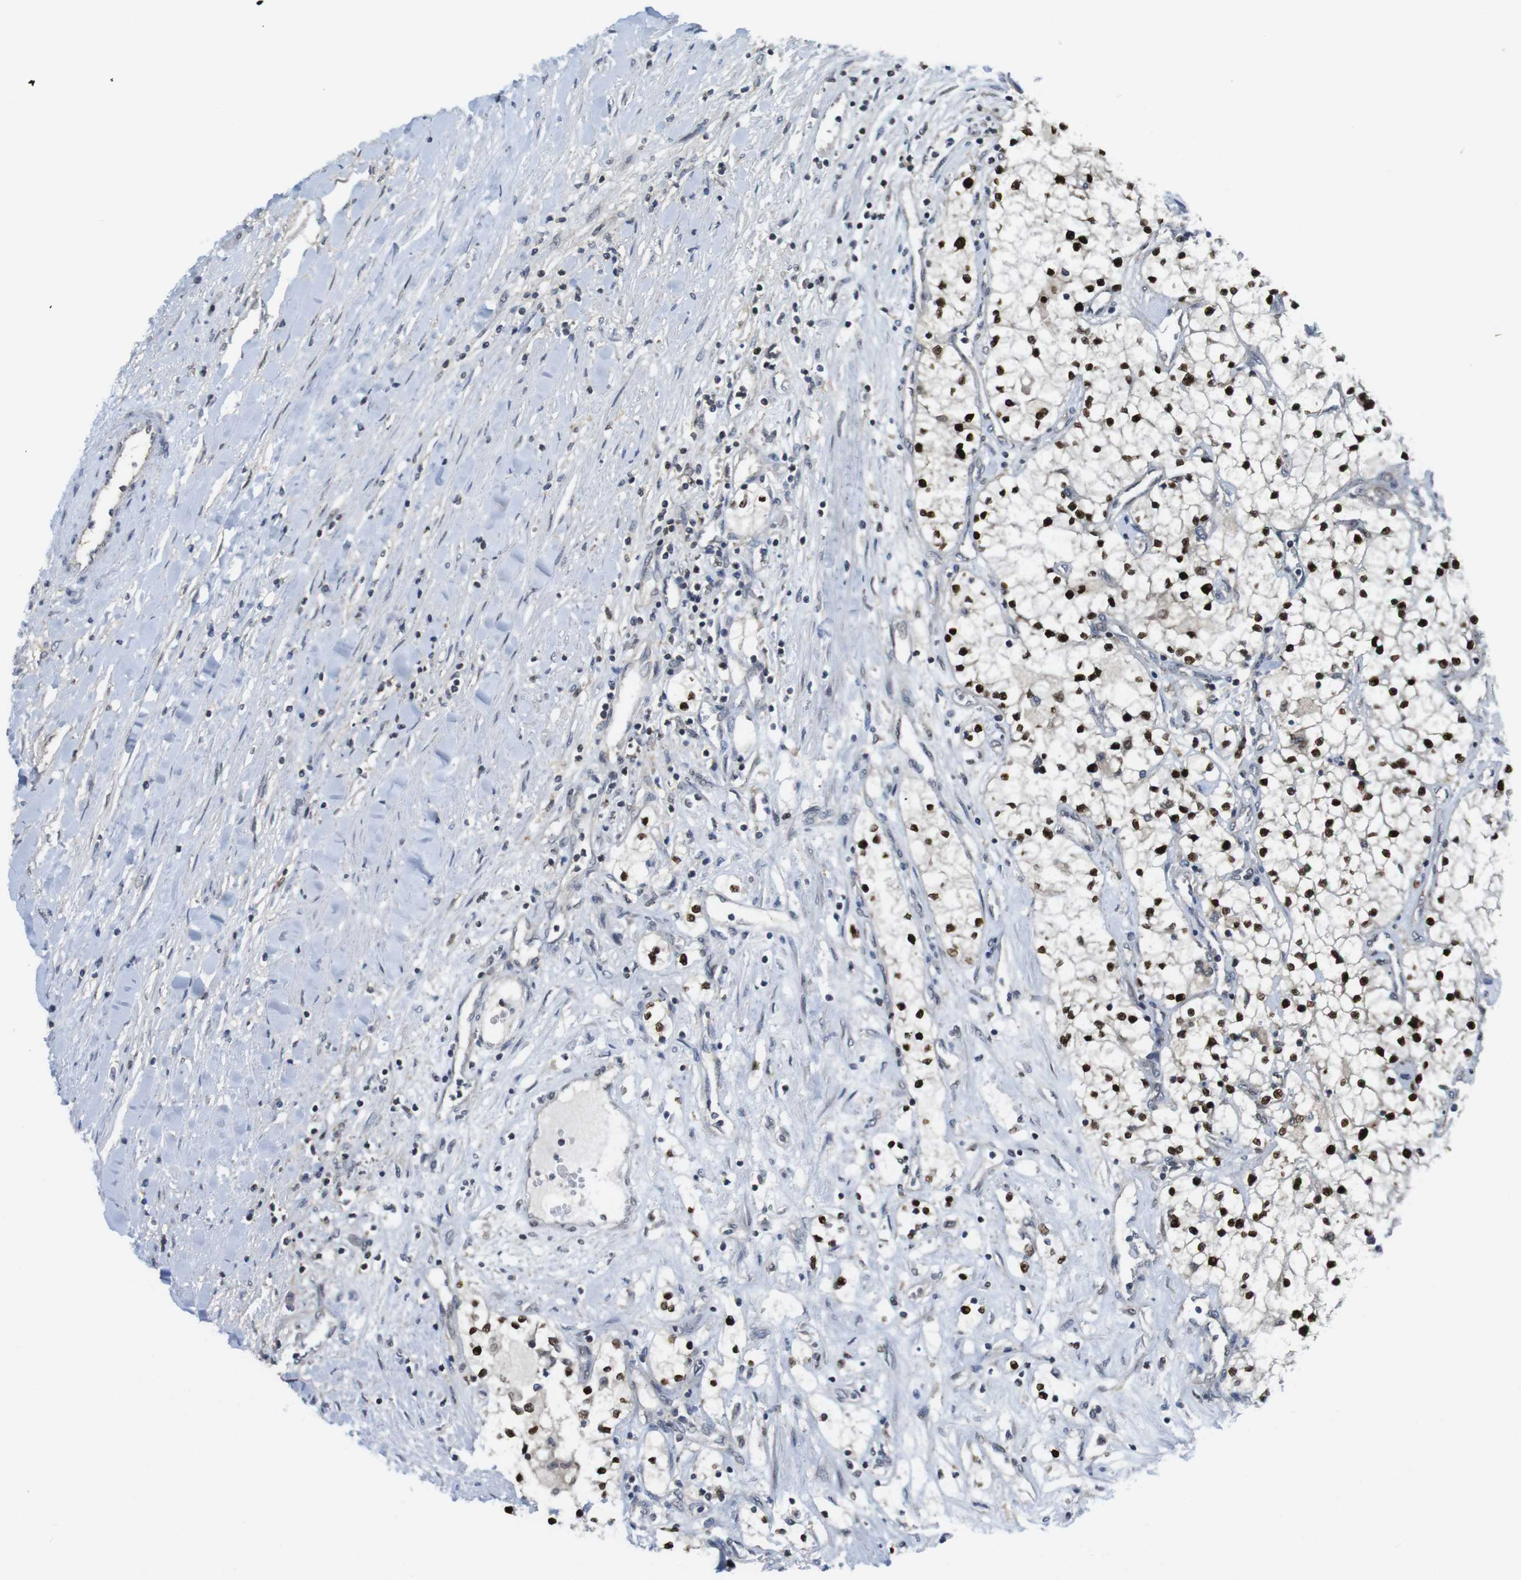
{"staining": {"intensity": "strong", "quantity": ">75%", "location": "nuclear"}, "tissue": "renal cancer", "cell_type": "Tumor cells", "image_type": "cancer", "snomed": [{"axis": "morphology", "description": "Adenocarcinoma, NOS"}, {"axis": "topography", "description": "Kidney"}], "caption": "Protein expression analysis of human adenocarcinoma (renal) reveals strong nuclear staining in approximately >75% of tumor cells.", "gene": "RCC1", "patient": {"sex": "male", "age": 68}}